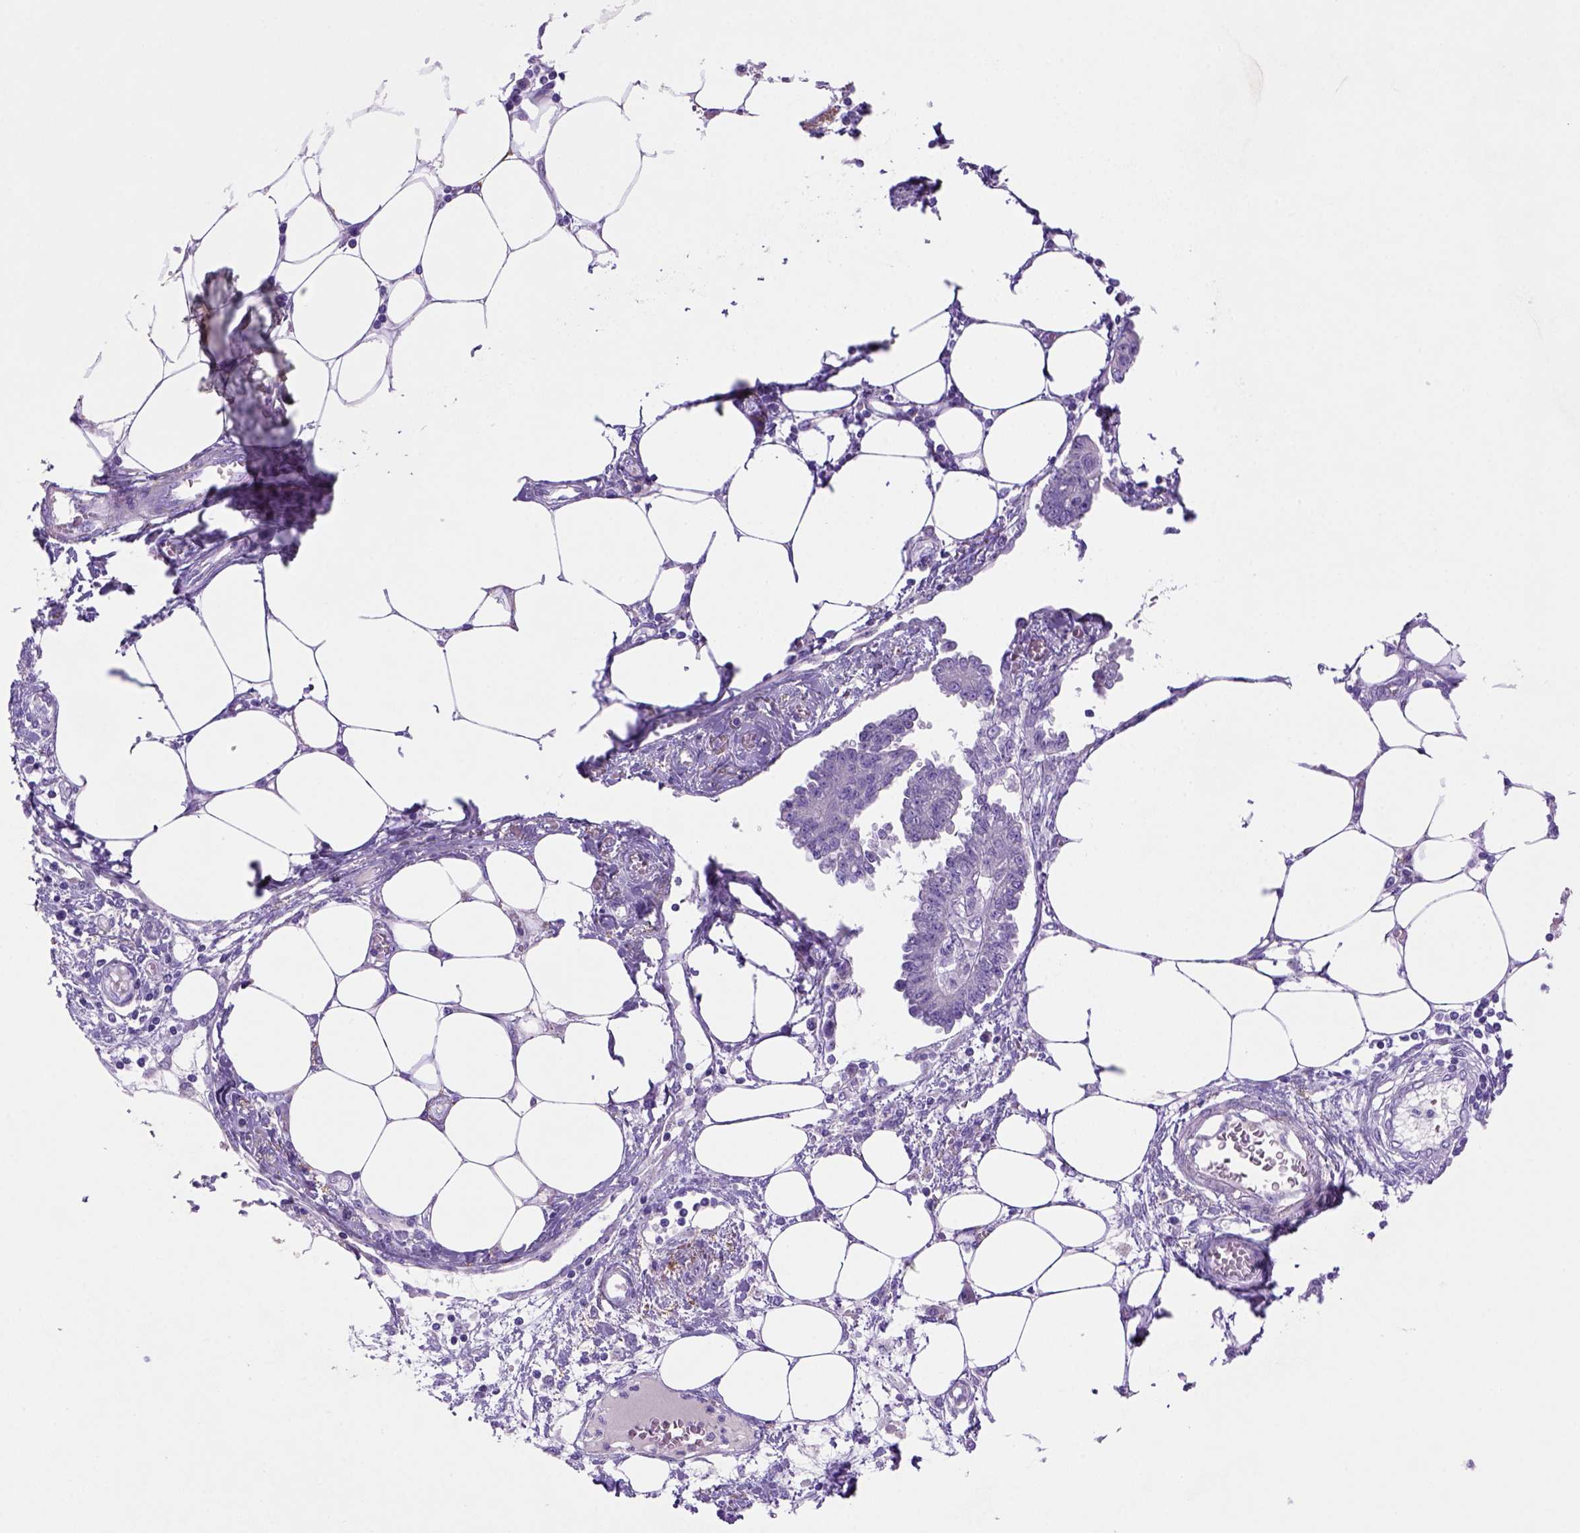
{"staining": {"intensity": "negative", "quantity": "none", "location": "none"}, "tissue": "endometrial cancer", "cell_type": "Tumor cells", "image_type": "cancer", "snomed": [{"axis": "morphology", "description": "Adenocarcinoma, NOS"}, {"axis": "morphology", "description": "Adenocarcinoma, metastatic, NOS"}, {"axis": "topography", "description": "Adipose tissue"}, {"axis": "topography", "description": "Endometrium"}], "caption": "A histopathology image of endometrial cancer (adenocarcinoma) stained for a protein exhibits no brown staining in tumor cells.", "gene": "SIRPD", "patient": {"sex": "female", "age": 67}}